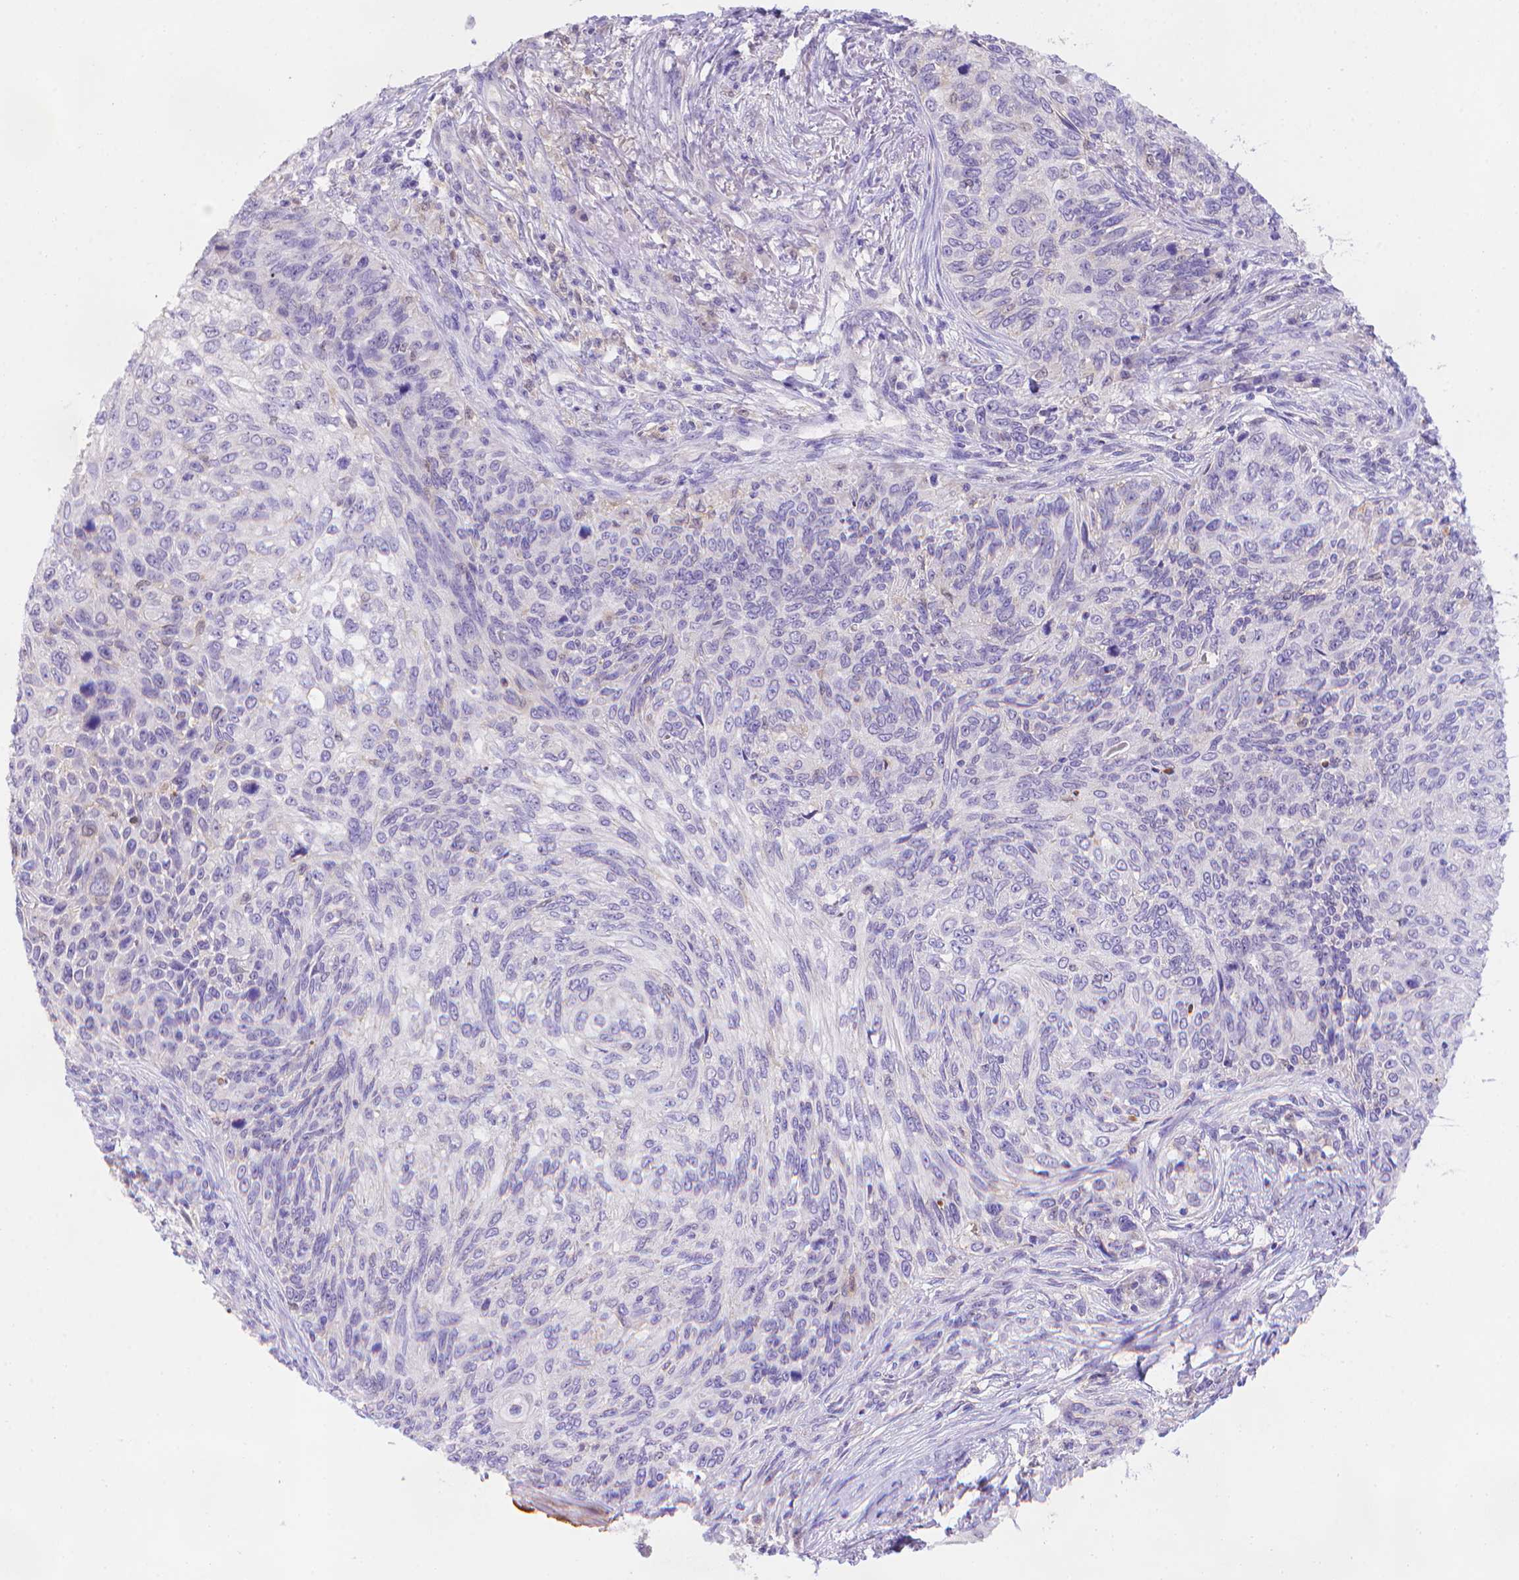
{"staining": {"intensity": "negative", "quantity": "none", "location": "none"}, "tissue": "skin cancer", "cell_type": "Tumor cells", "image_type": "cancer", "snomed": [{"axis": "morphology", "description": "Squamous cell carcinoma, NOS"}, {"axis": "topography", "description": "Skin"}], "caption": "This is an IHC photomicrograph of human skin cancer (squamous cell carcinoma). There is no positivity in tumor cells.", "gene": "FGD2", "patient": {"sex": "male", "age": 92}}